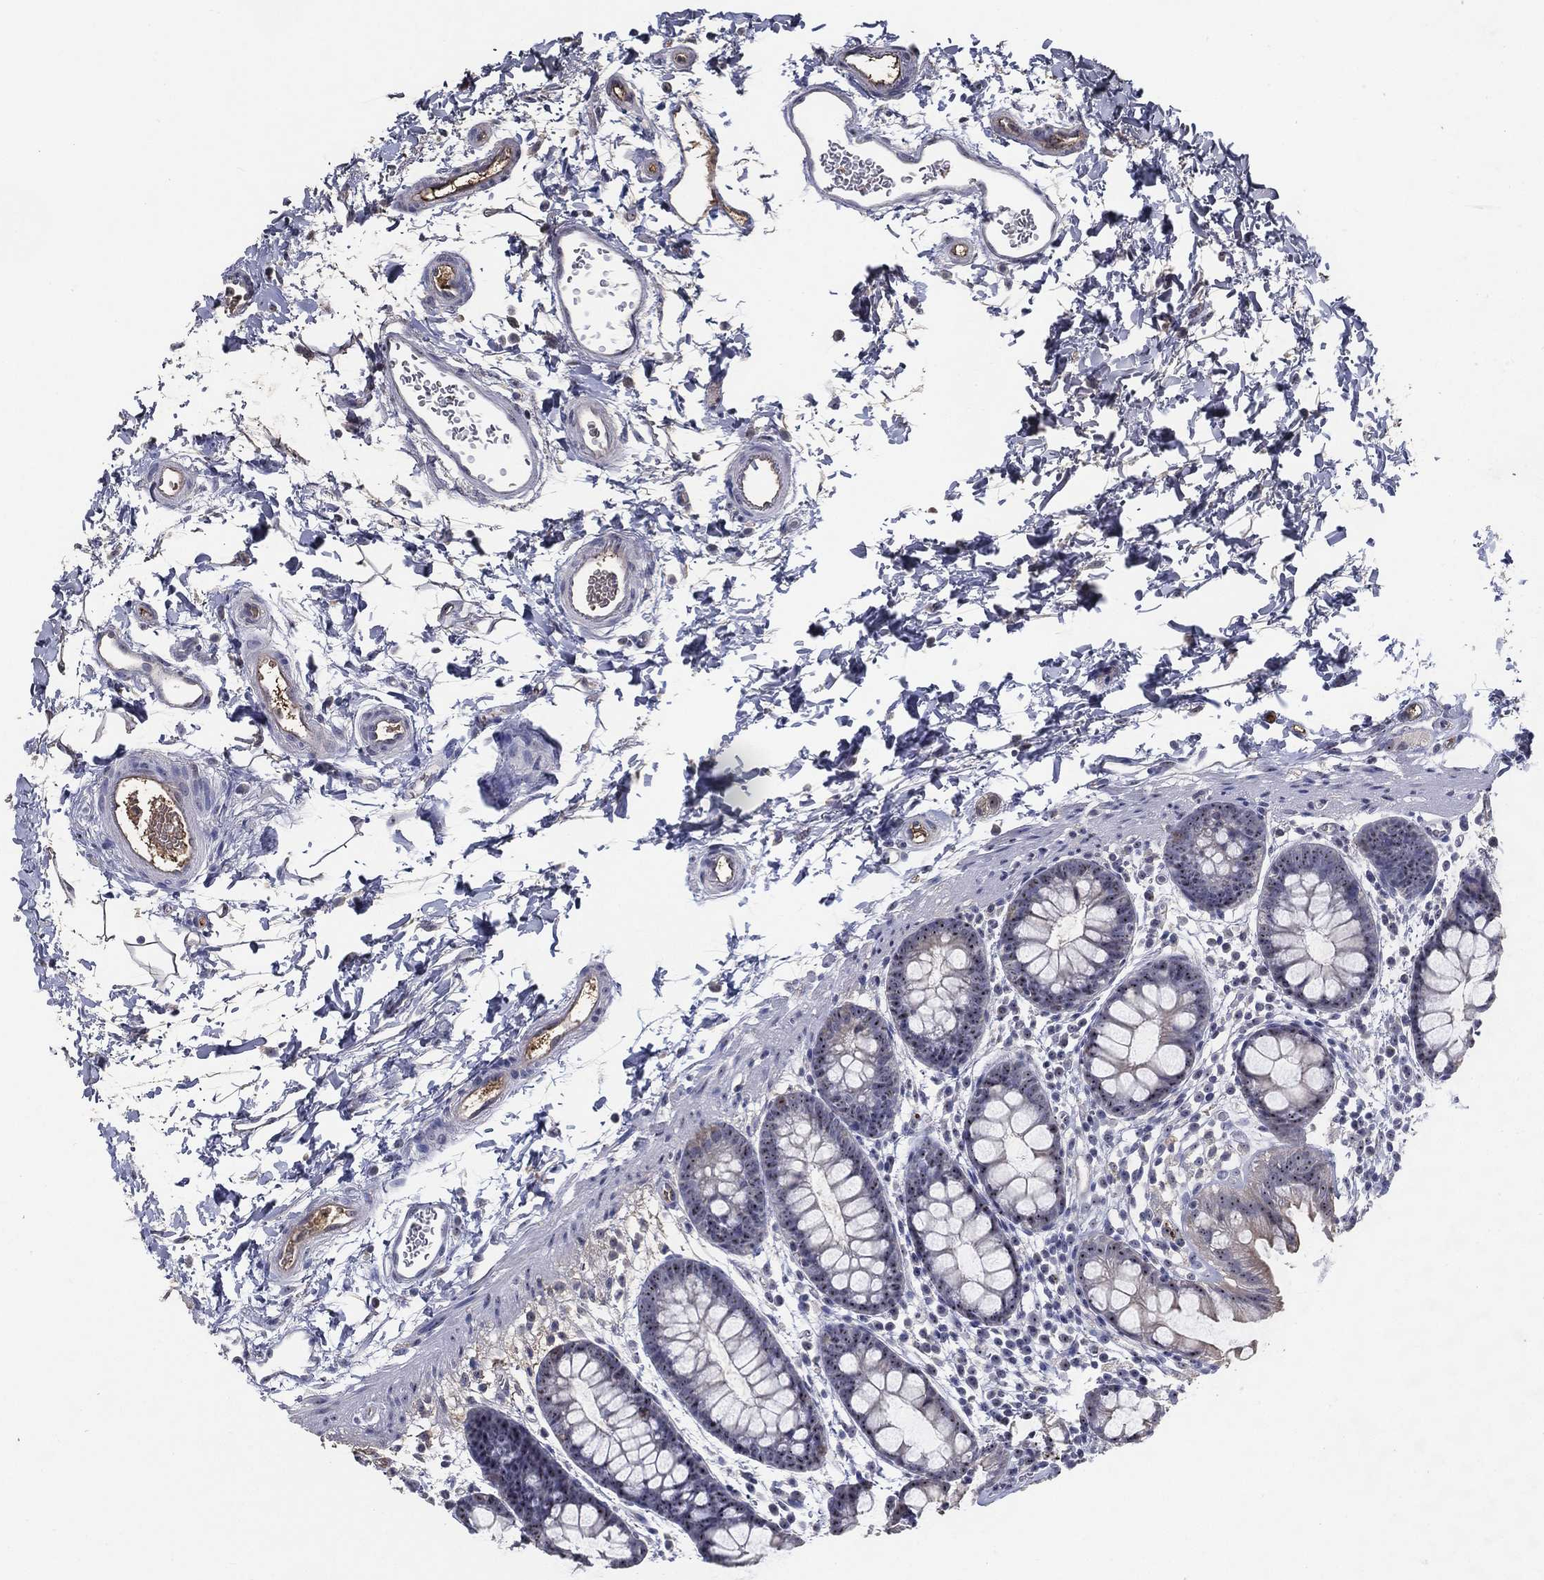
{"staining": {"intensity": "negative", "quantity": "none", "location": "none"}, "tissue": "rectum", "cell_type": "Glandular cells", "image_type": "normal", "snomed": [{"axis": "morphology", "description": "Normal tissue, NOS"}, {"axis": "topography", "description": "Rectum"}], "caption": "The immunohistochemistry (IHC) micrograph has no significant positivity in glandular cells of rectum. (DAB immunohistochemistry (IHC), high magnification).", "gene": "EFNA1", "patient": {"sex": "male", "age": 57}}